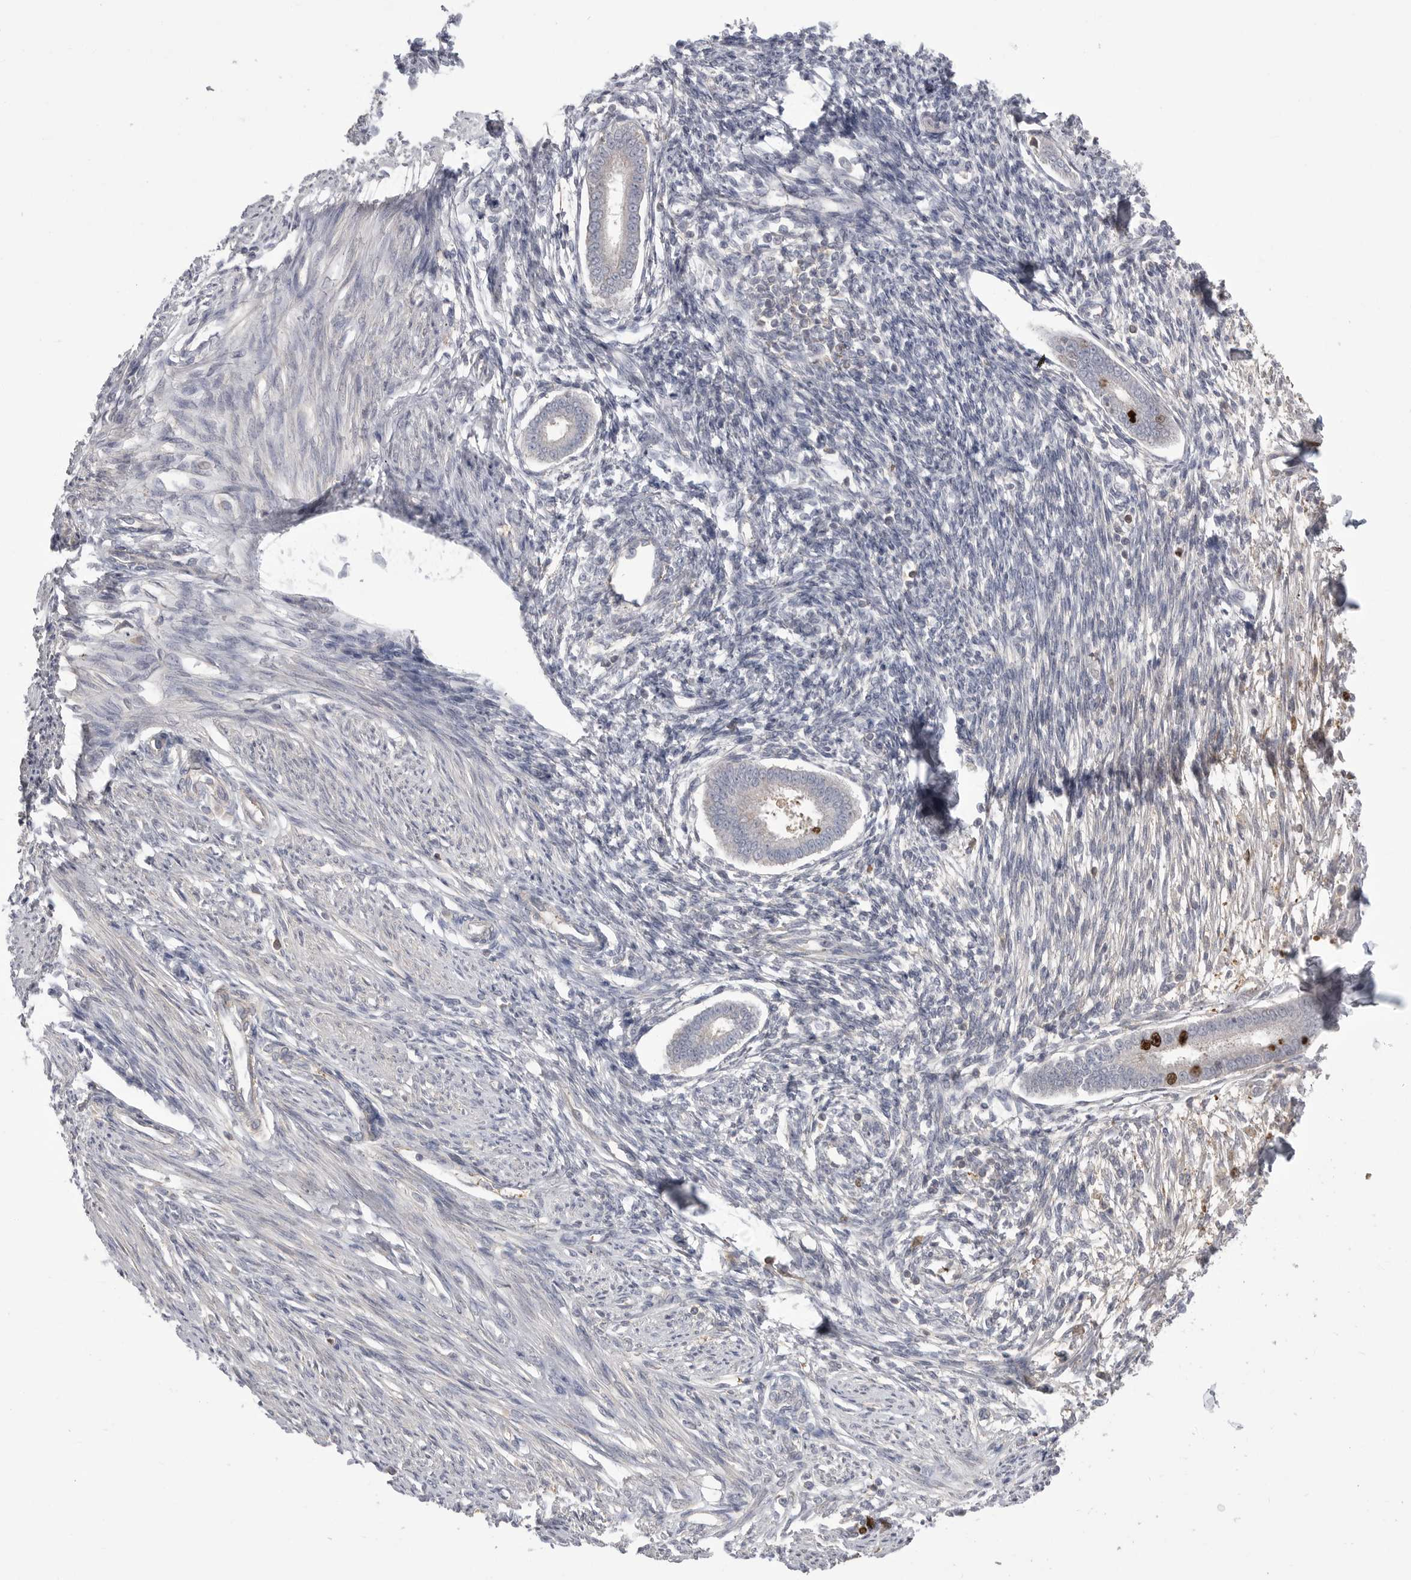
{"staining": {"intensity": "negative", "quantity": "none", "location": "none"}, "tissue": "endometrium", "cell_type": "Cells in endometrial stroma", "image_type": "normal", "snomed": [{"axis": "morphology", "description": "Normal tissue, NOS"}, {"axis": "topography", "description": "Endometrium"}], "caption": "IHC micrograph of unremarkable human endometrium stained for a protein (brown), which exhibits no expression in cells in endometrial stroma.", "gene": "TOP2A", "patient": {"sex": "female", "age": 56}}